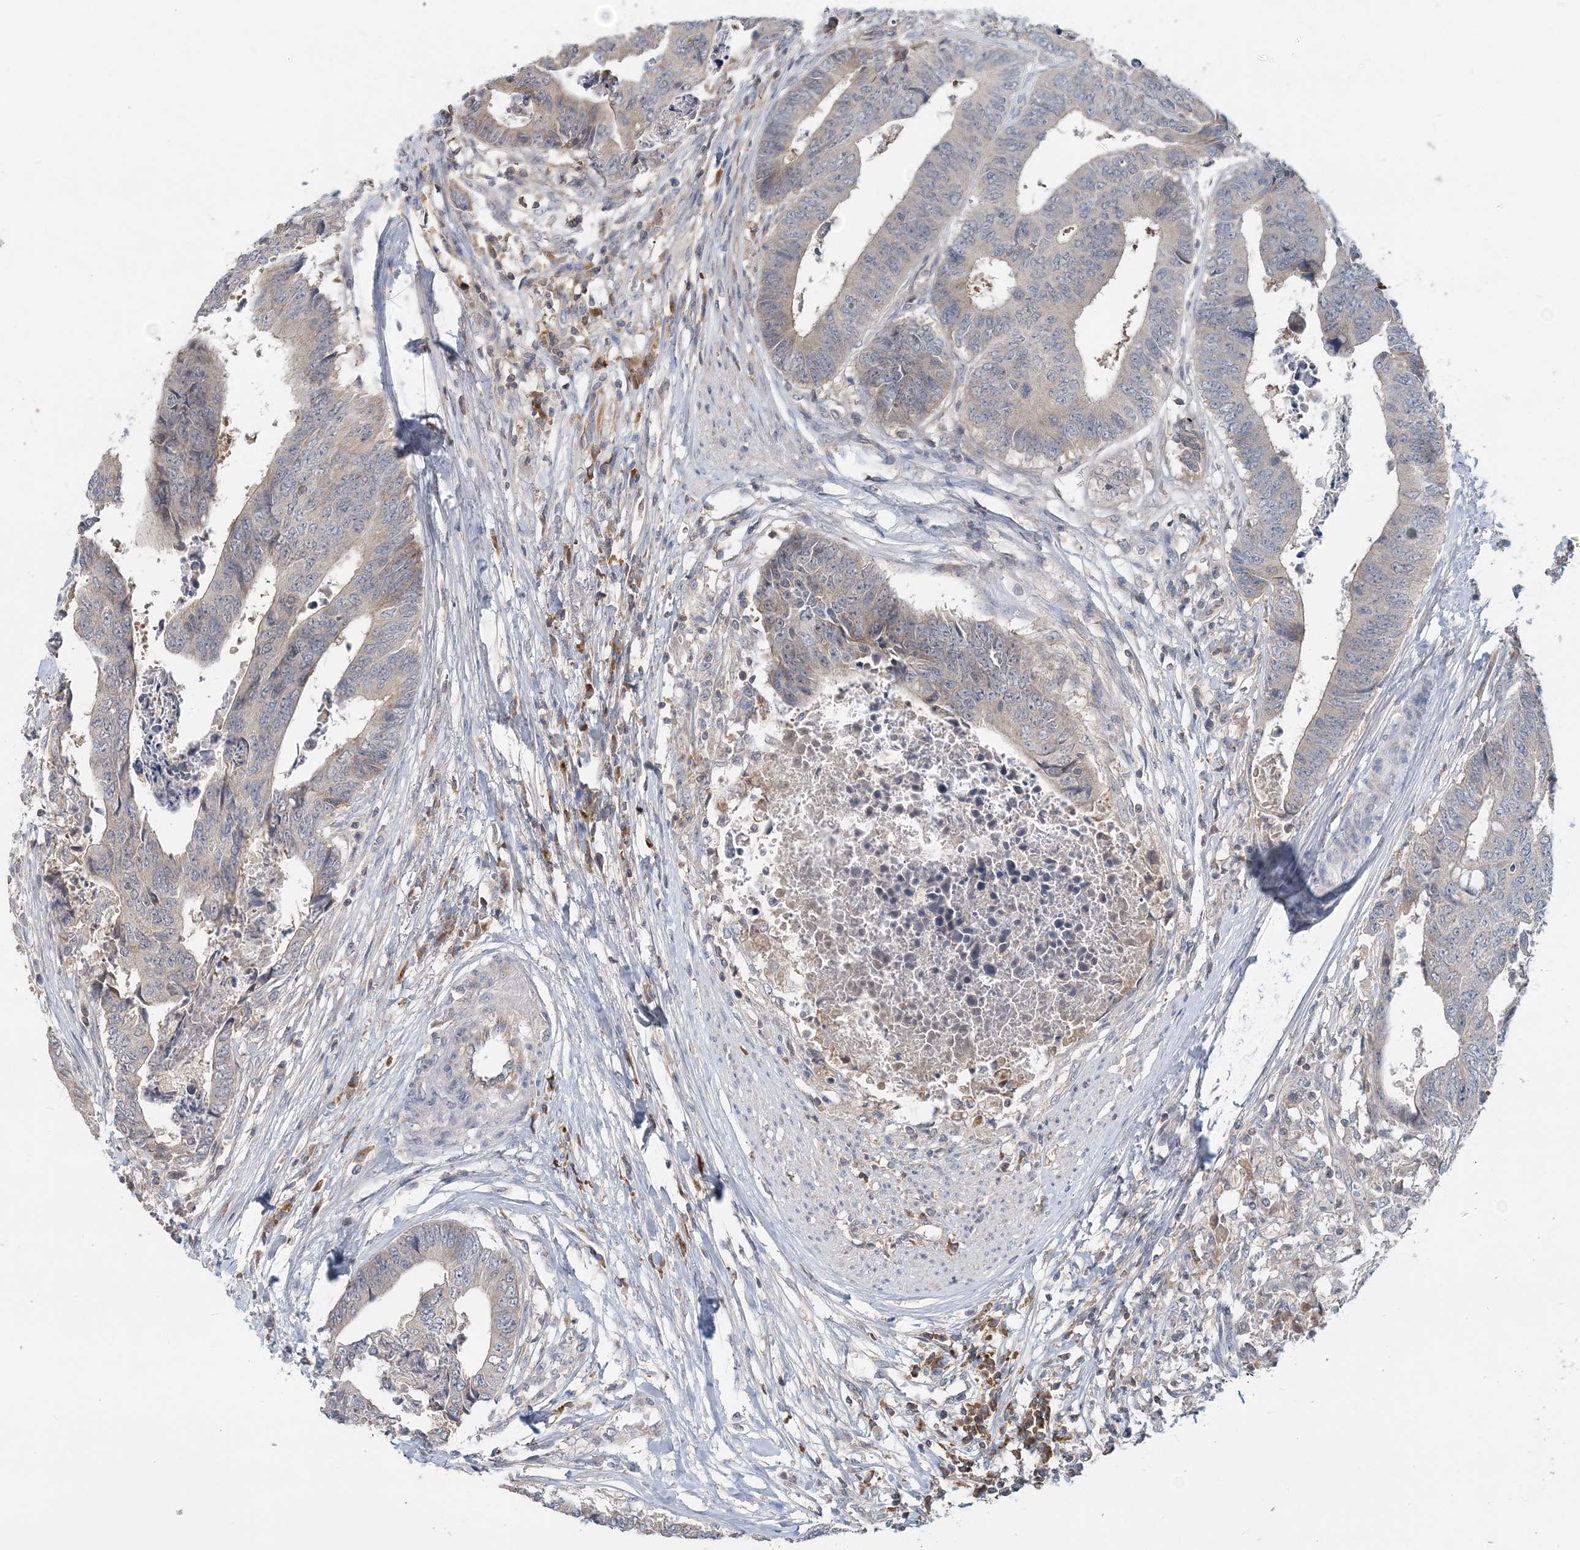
{"staining": {"intensity": "weak", "quantity": "<25%", "location": "cytoplasmic/membranous"}, "tissue": "colorectal cancer", "cell_type": "Tumor cells", "image_type": "cancer", "snomed": [{"axis": "morphology", "description": "Adenocarcinoma, NOS"}, {"axis": "topography", "description": "Rectum"}], "caption": "A high-resolution histopathology image shows immunohistochemistry staining of colorectal cancer, which shows no significant expression in tumor cells.", "gene": "RNF25", "patient": {"sex": "male", "age": 84}}